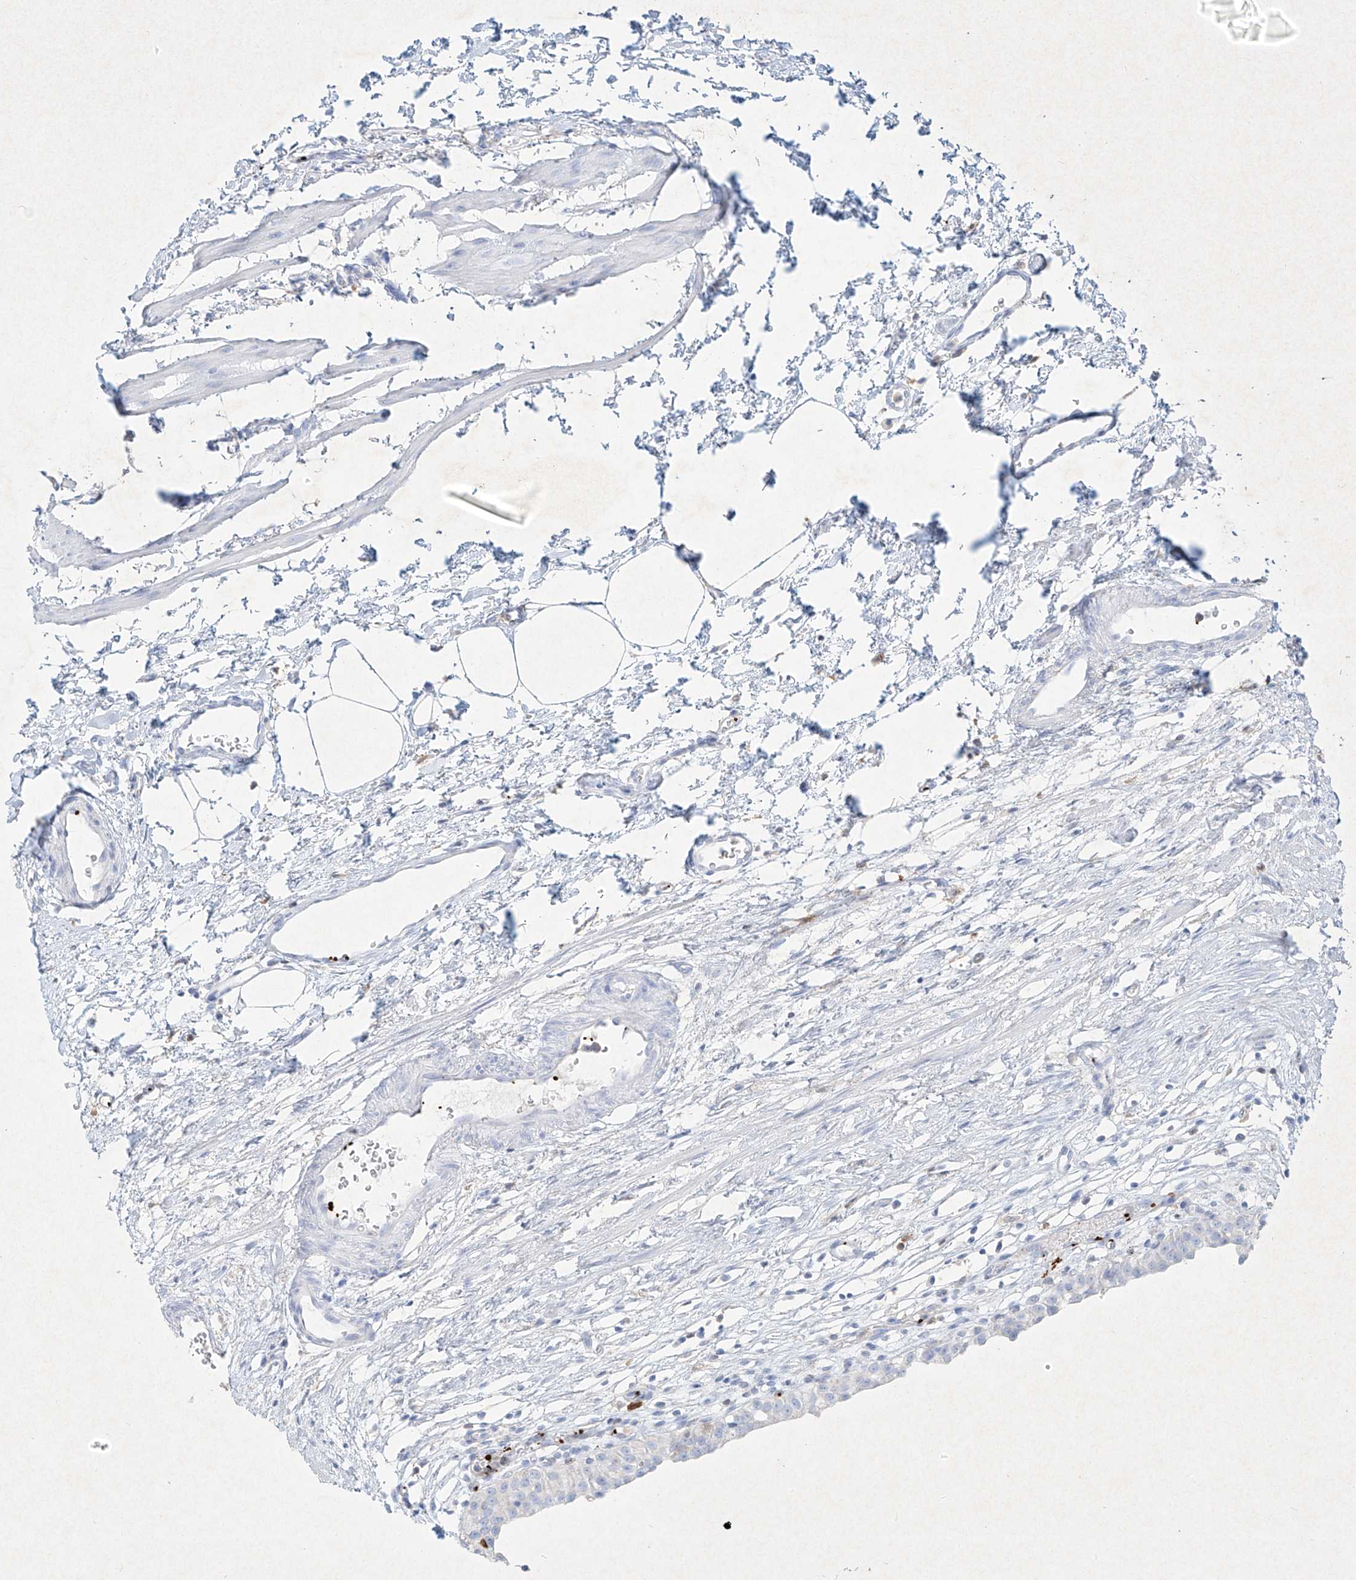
{"staining": {"intensity": "negative", "quantity": "none", "location": "none"}, "tissue": "urinary bladder", "cell_type": "Urothelial cells", "image_type": "normal", "snomed": [{"axis": "morphology", "description": "Normal tissue, NOS"}, {"axis": "morphology", "description": "Urothelial carcinoma, High grade"}, {"axis": "topography", "description": "Urinary bladder"}], "caption": "Micrograph shows no protein expression in urothelial cells of normal urinary bladder.", "gene": "PLEK", "patient": {"sex": "female", "age": 60}}